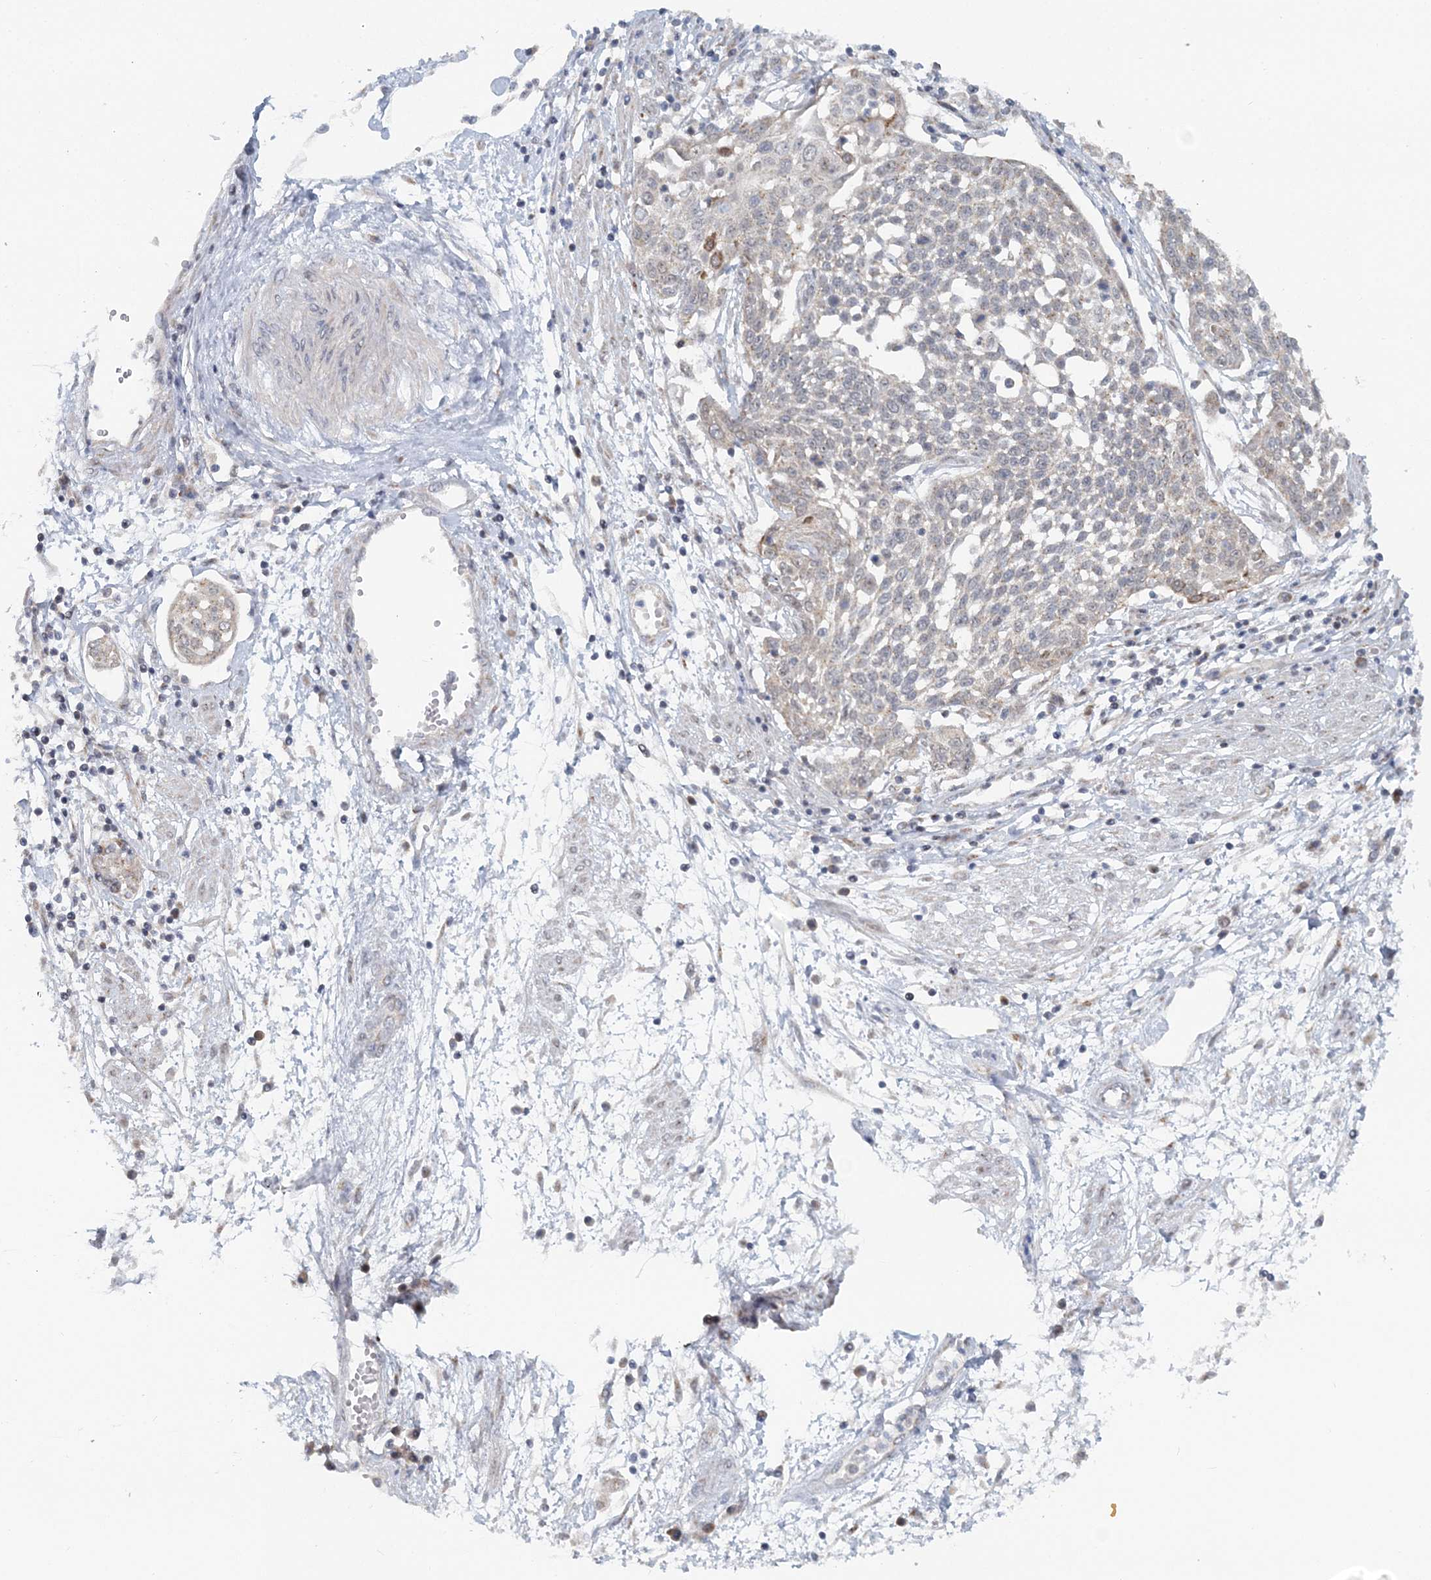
{"staining": {"intensity": "weak", "quantity": "<25%", "location": "cytoplasmic/membranous"}, "tissue": "cervical cancer", "cell_type": "Tumor cells", "image_type": "cancer", "snomed": [{"axis": "morphology", "description": "Squamous cell carcinoma, NOS"}, {"axis": "topography", "description": "Cervix"}], "caption": "There is no significant positivity in tumor cells of cervical cancer.", "gene": "RNF150", "patient": {"sex": "female", "age": 34}}